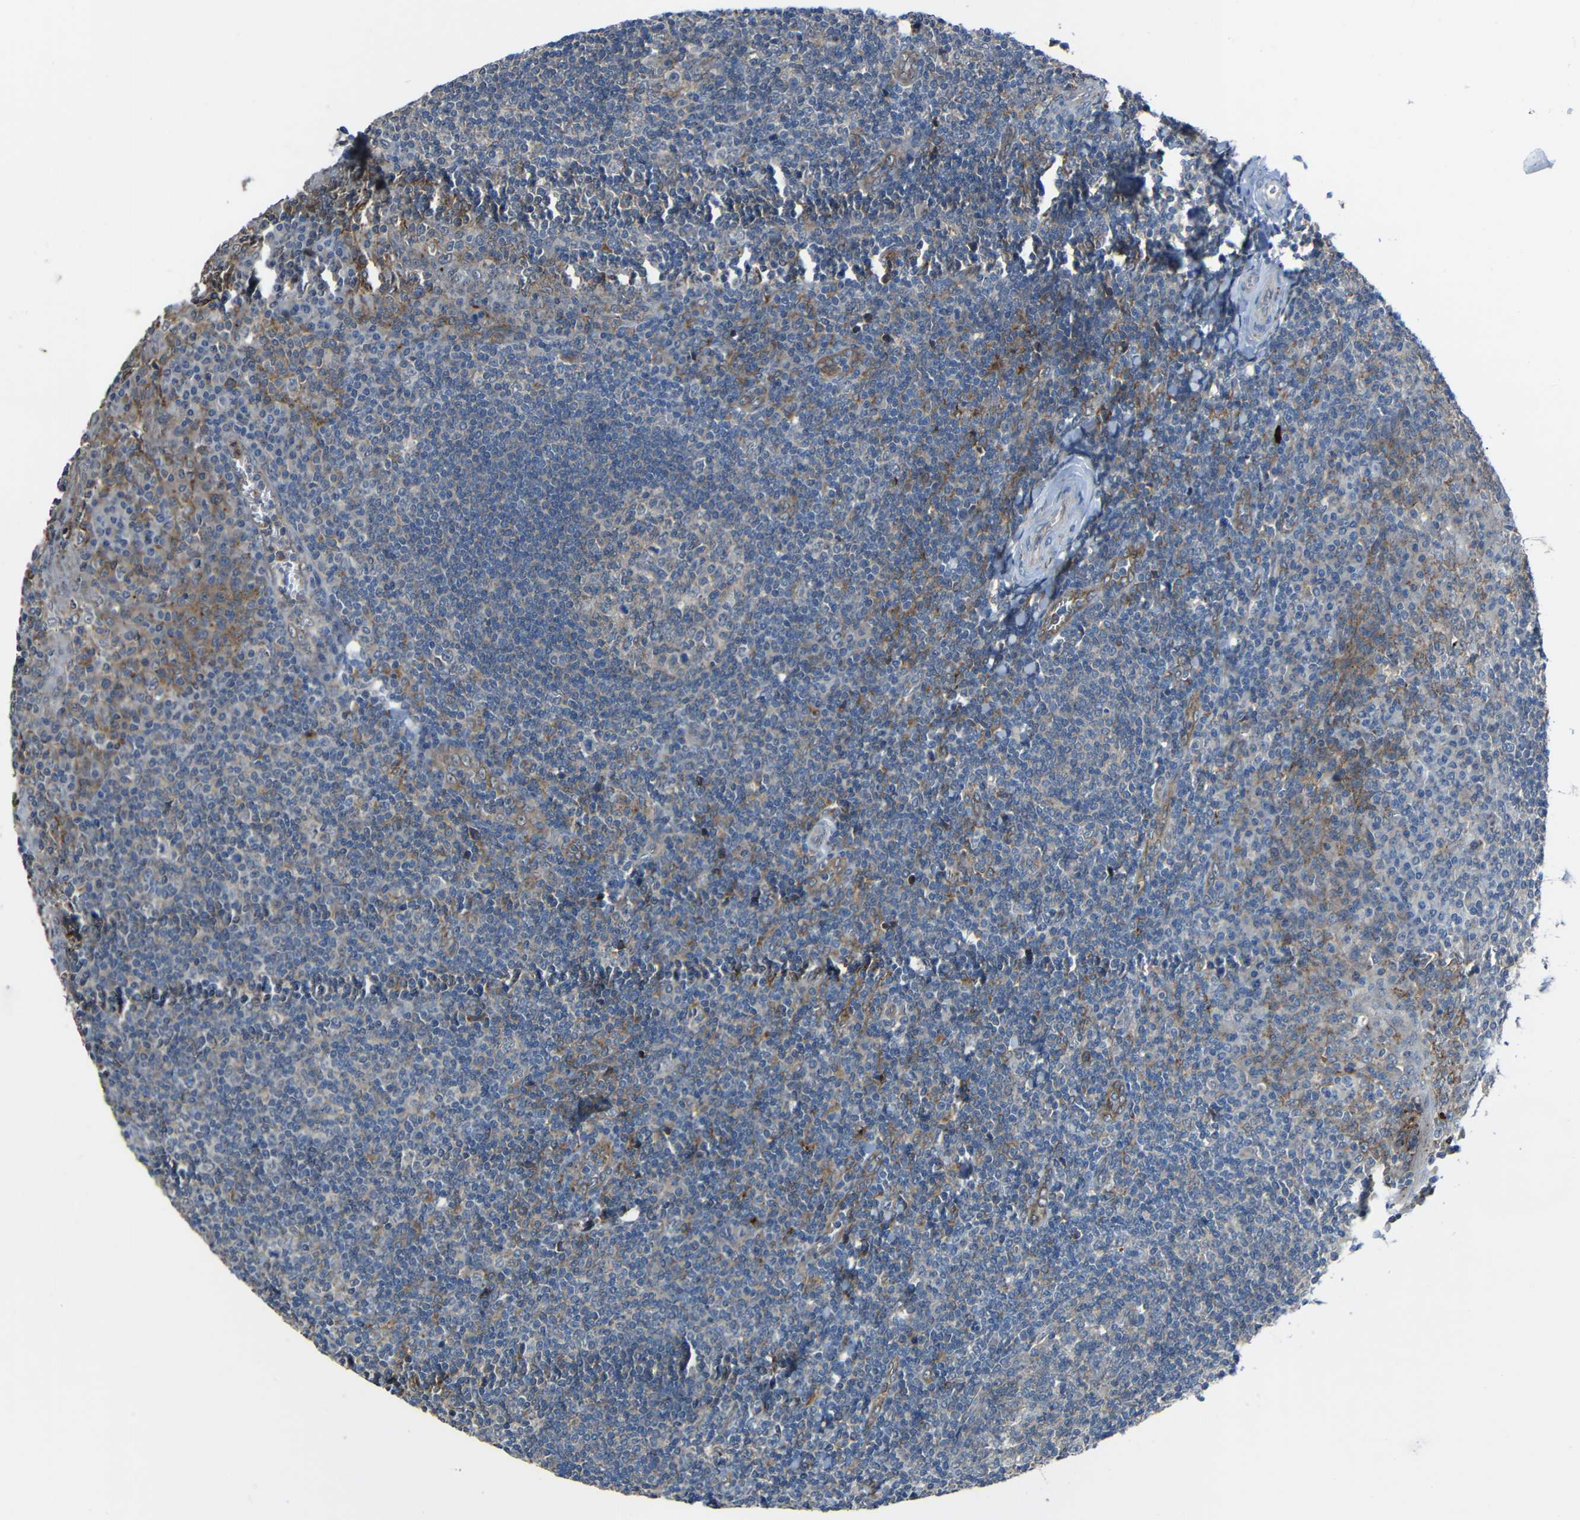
{"staining": {"intensity": "weak", "quantity": "25%-75%", "location": "cytoplasmic/membranous"}, "tissue": "tonsil", "cell_type": "Germinal center cells", "image_type": "normal", "snomed": [{"axis": "morphology", "description": "Normal tissue, NOS"}, {"axis": "topography", "description": "Tonsil"}], "caption": "Protein expression by immunohistochemistry demonstrates weak cytoplasmic/membranous staining in about 25%-75% of germinal center cells in normal tonsil.", "gene": "DNAJC5", "patient": {"sex": "male", "age": 31}}